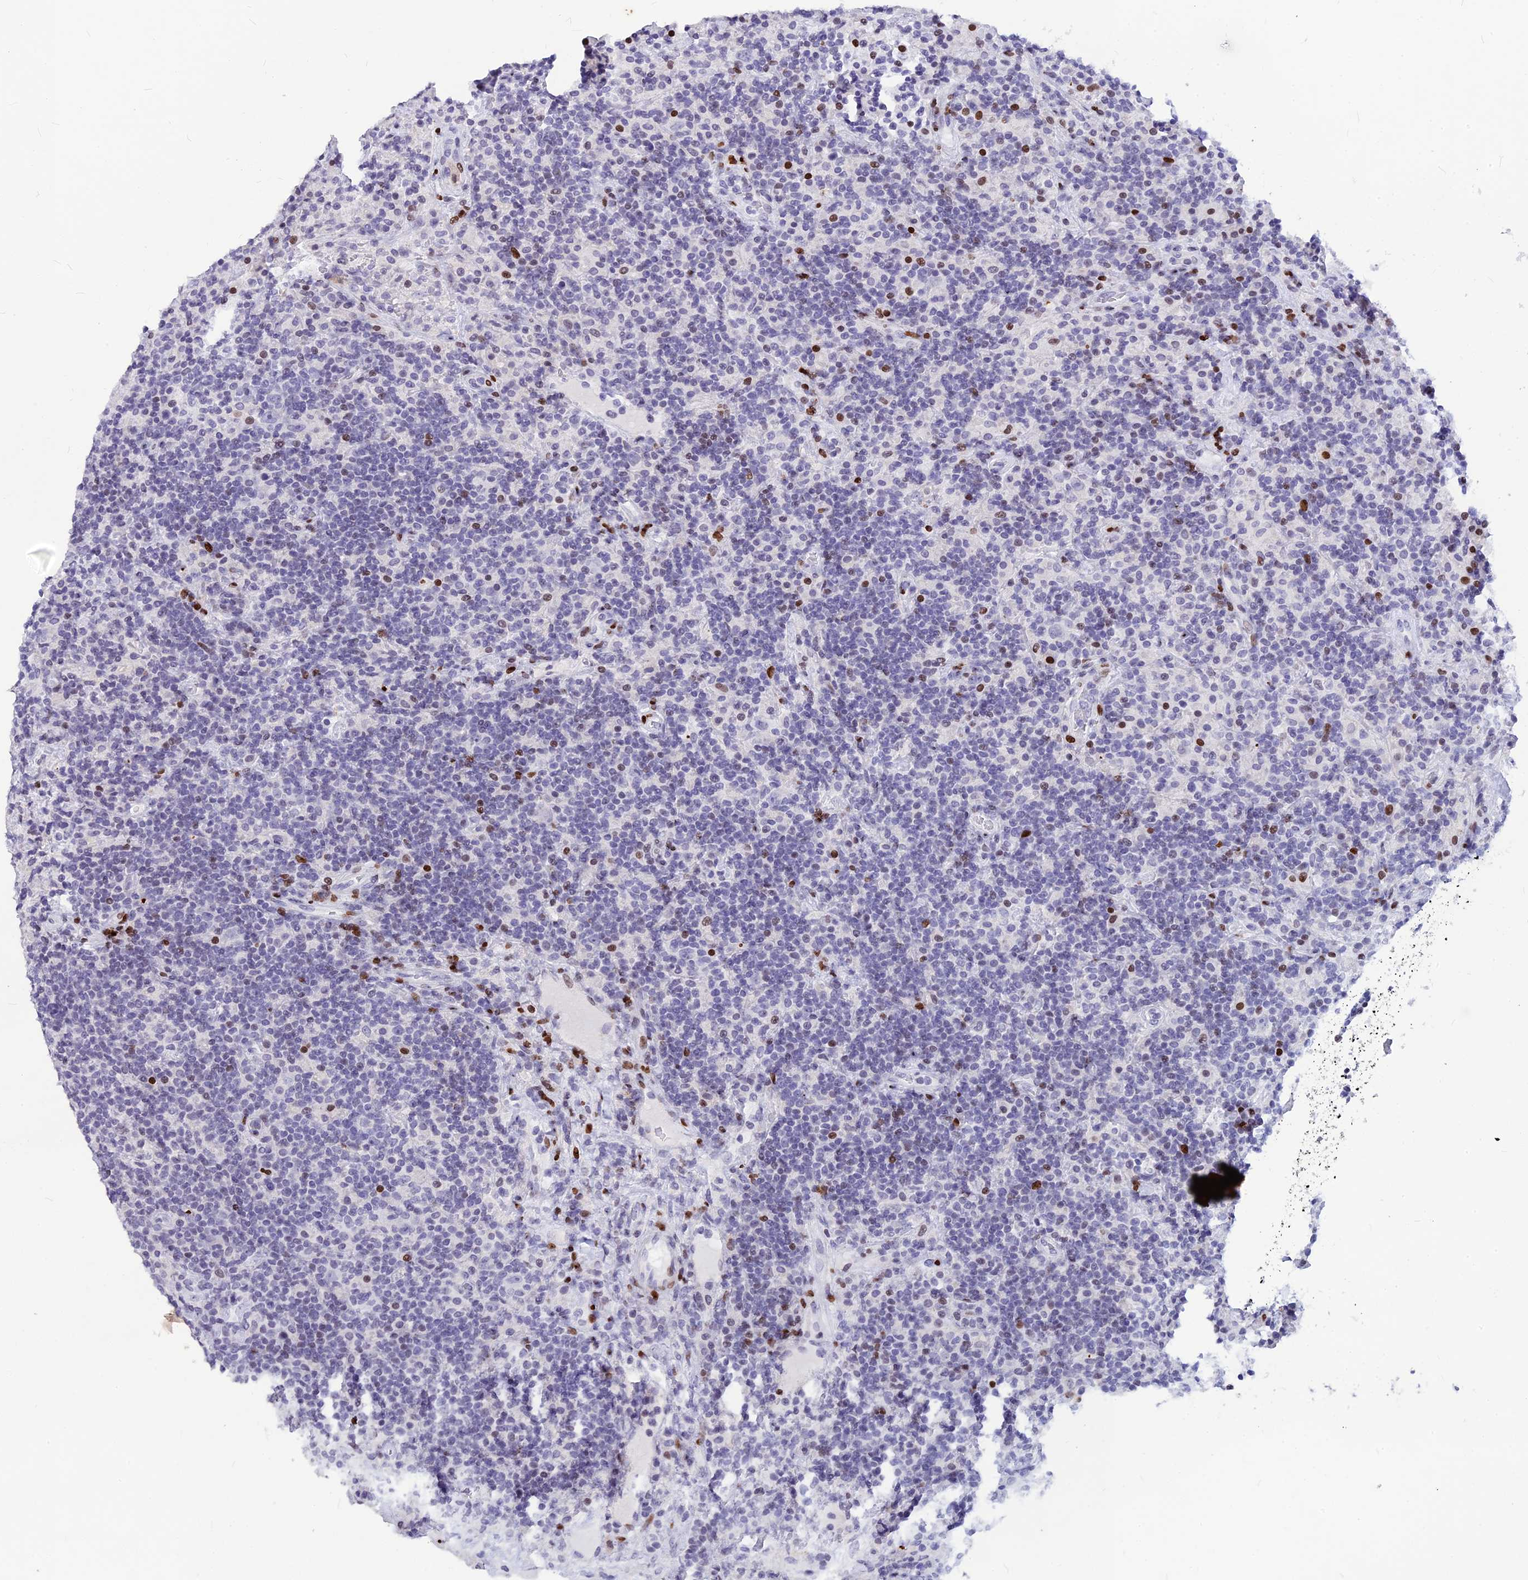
{"staining": {"intensity": "negative", "quantity": "none", "location": "none"}, "tissue": "lymphoma", "cell_type": "Tumor cells", "image_type": "cancer", "snomed": [{"axis": "morphology", "description": "Hodgkin's disease, NOS"}, {"axis": "topography", "description": "Lymph node"}], "caption": "A high-resolution micrograph shows immunohistochemistry (IHC) staining of lymphoma, which demonstrates no significant expression in tumor cells. (DAB immunohistochemistry visualized using brightfield microscopy, high magnification).", "gene": "PRPS1", "patient": {"sex": "male", "age": 70}}